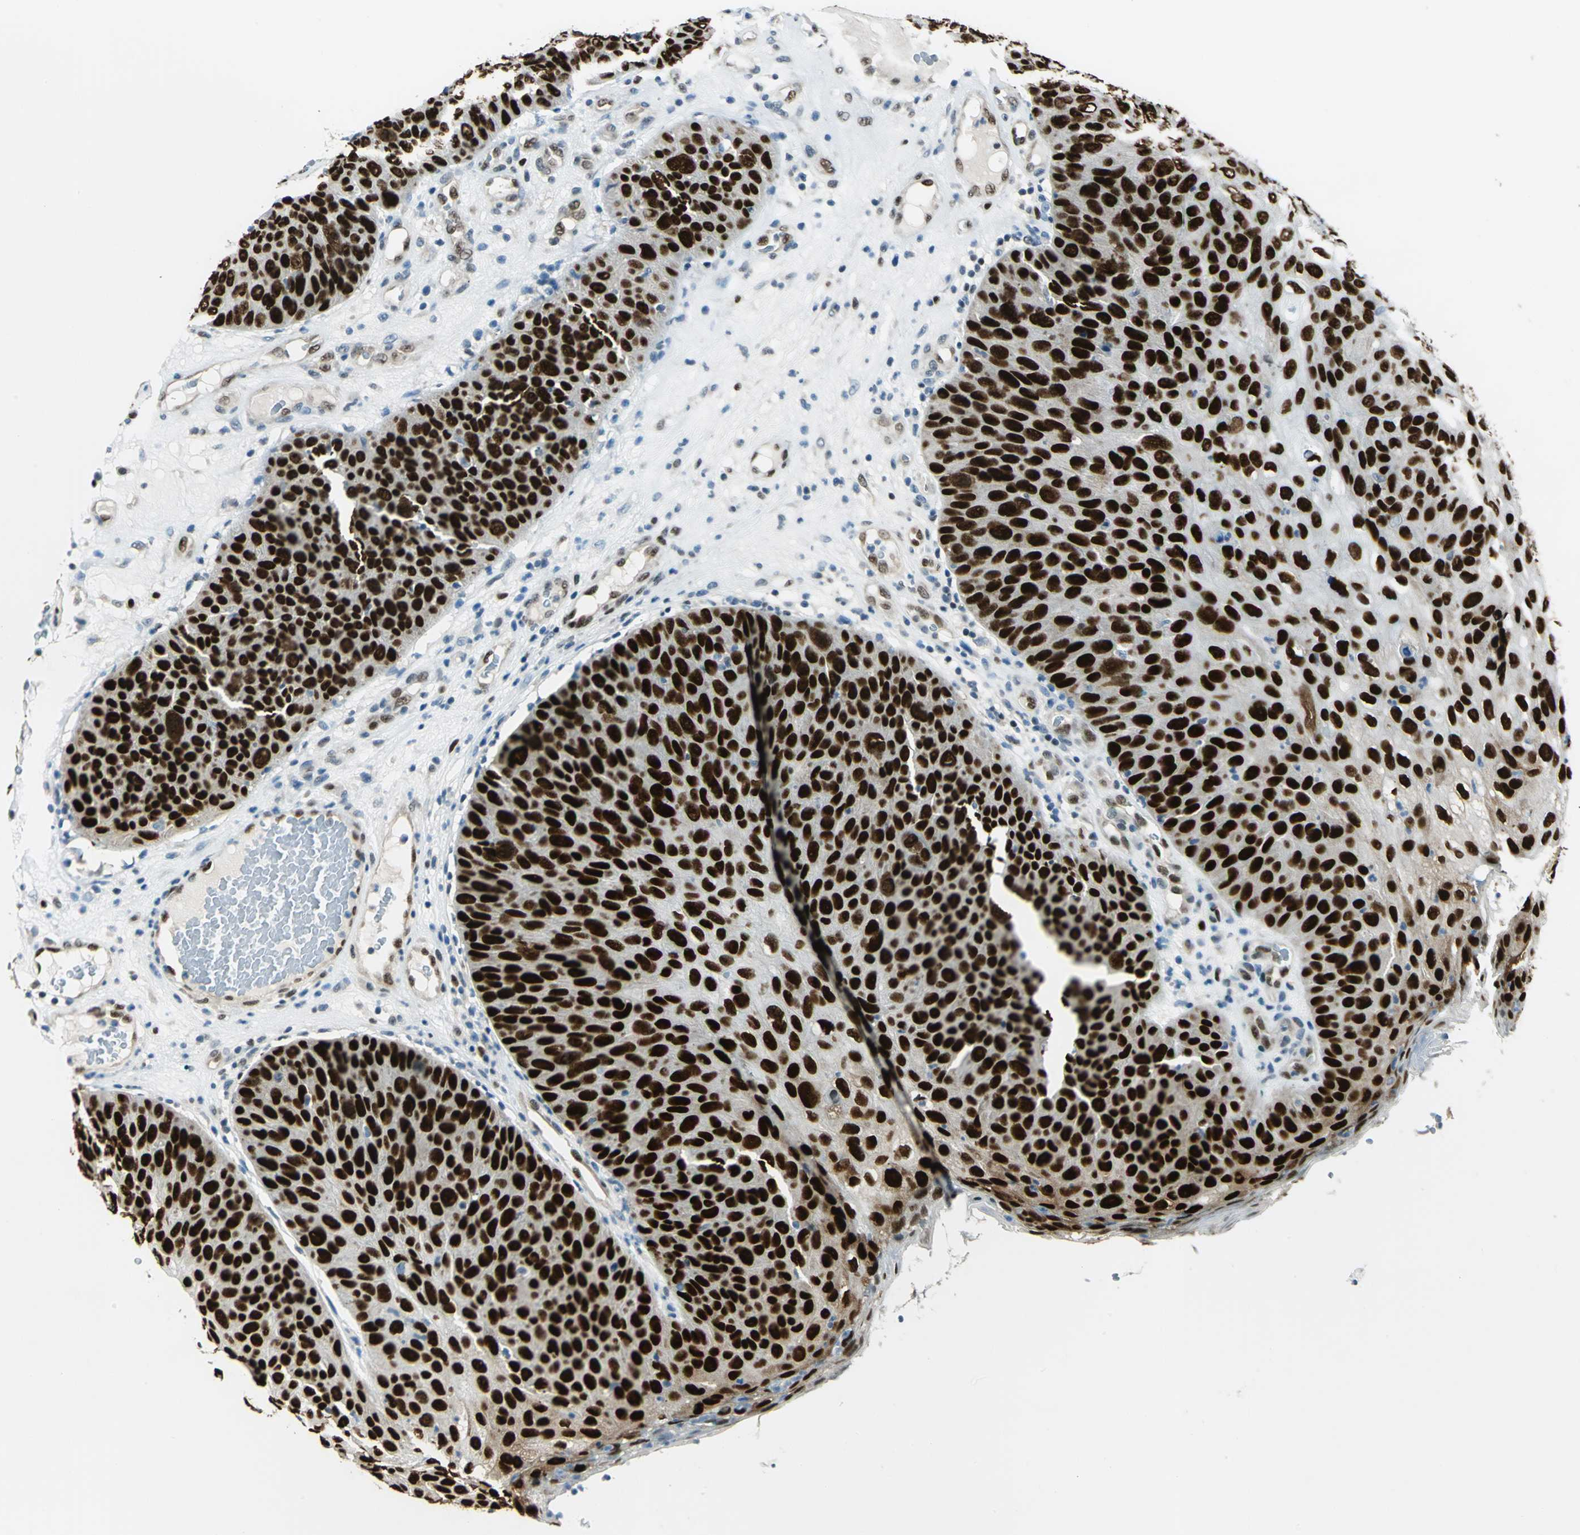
{"staining": {"intensity": "strong", "quantity": ">75%", "location": "cytoplasmic/membranous,nuclear"}, "tissue": "skin cancer", "cell_type": "Tumor cells", "image_type": "cancer", "snomed": [{"axis": "morphology", "description": "Squamous cell carcinoma, NOS"}, {"axis": "topography", "description": "Skin"}], "caption": "Brown immunohistochemical staining in skin cancer displays strong cytoplasmic/membranous and nuclear expression in about >75% of tumor cells.", "gene": "NFIA", "patient": {"sex": "male", "age": 87}}